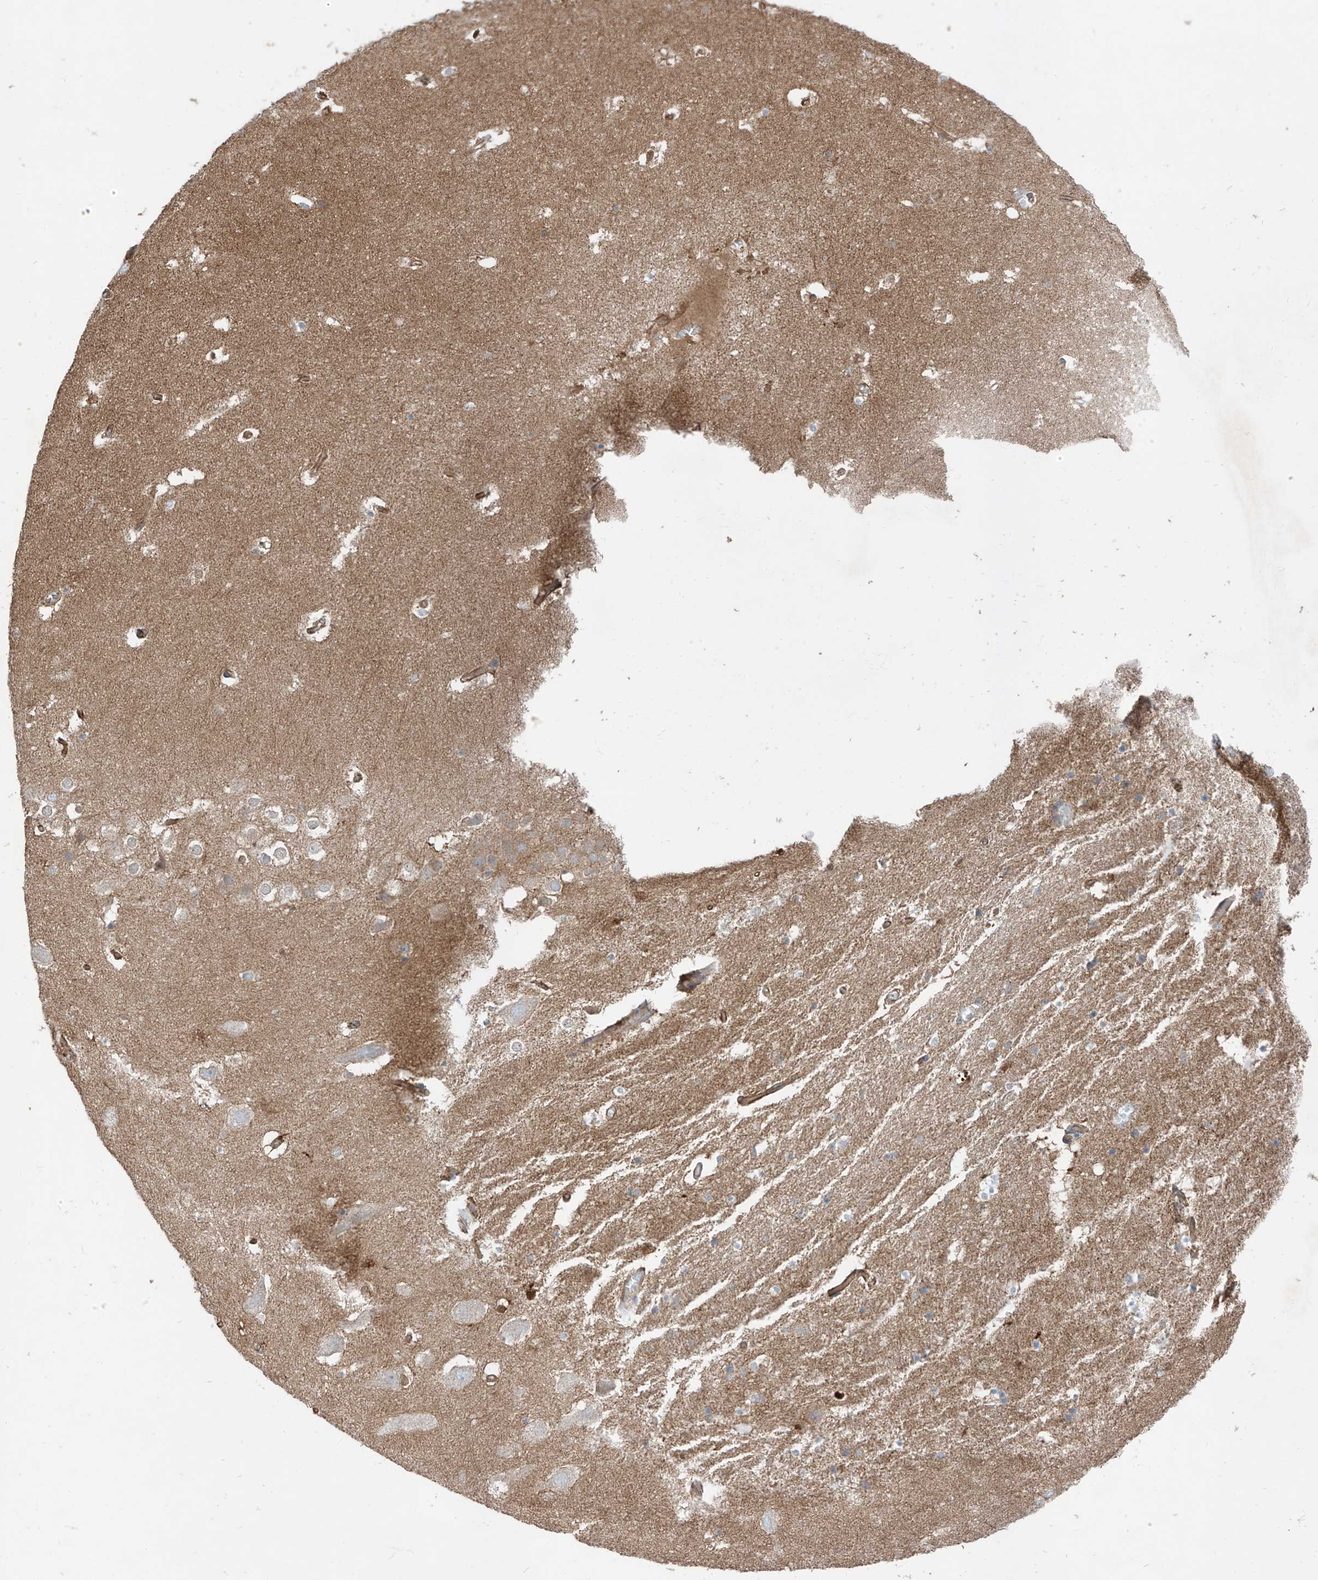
{"staining": {"intensity": "weak", "quantity": "<25%", "location": "cytoplasmic/membranous"}, "tissue": "hippocampus", "cell_type": "Glial cells", "image_type": "normal", "snomed": [{"axis": "morphology", "description": "Normal tissue, NOS"}, {"axis": "topography", "description": "Hippocampus"}], "caption": "IHC of unremarkable human hippocampus demonstrates no staining in glial cells. (Stains: DAB immunohistochemistry (IHC) with hematoxylin counter stain, Microscopy: brightfield microscopy at high magnification).", "gene": "EPHX4", "patient": {"sex": "female", "age": 52}}